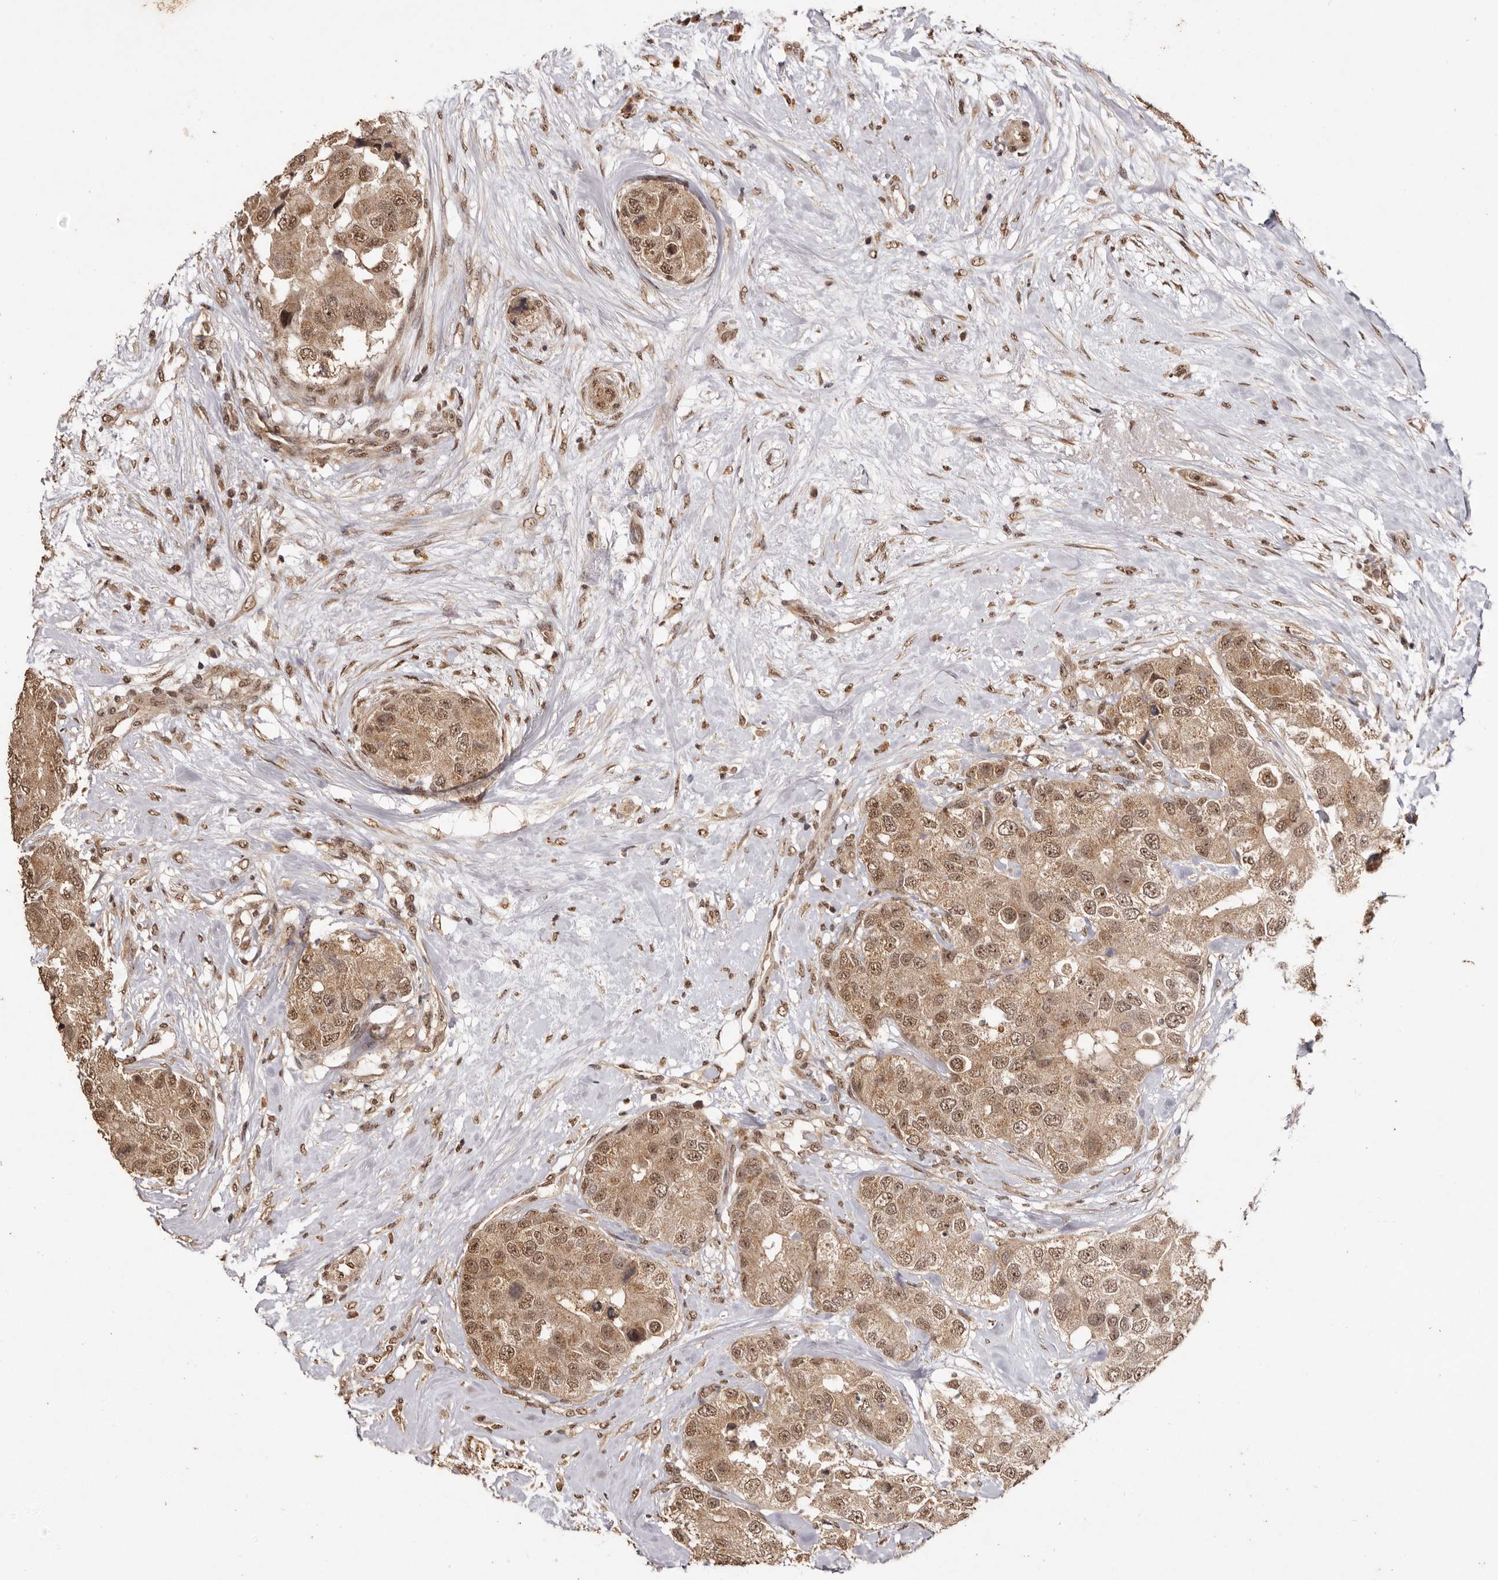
{"staining": {"intensity": "moderate", "quantity": ">75%", "location": "cytoplasmic/membranous,nuclear"}, "tissue": "breast cancer", "cell_type": "Tumor cells", "image_type": "cancer", "snomed": [{"axis": "morphology", "description": "Duct carcinoma"}, {"axis": "topography", "description": "Breast"}], "caption": "The immunohistochemical stain highlights moderate cytoplasmic/membranous and nuclear expression in tumor cells of infiltrating ductal carcinoma (breast) tissue. (IHC, brightfield microscopy, high magnification).", "gene": "NOTCH1", "patient": {"sex": "female", "age": 62}}